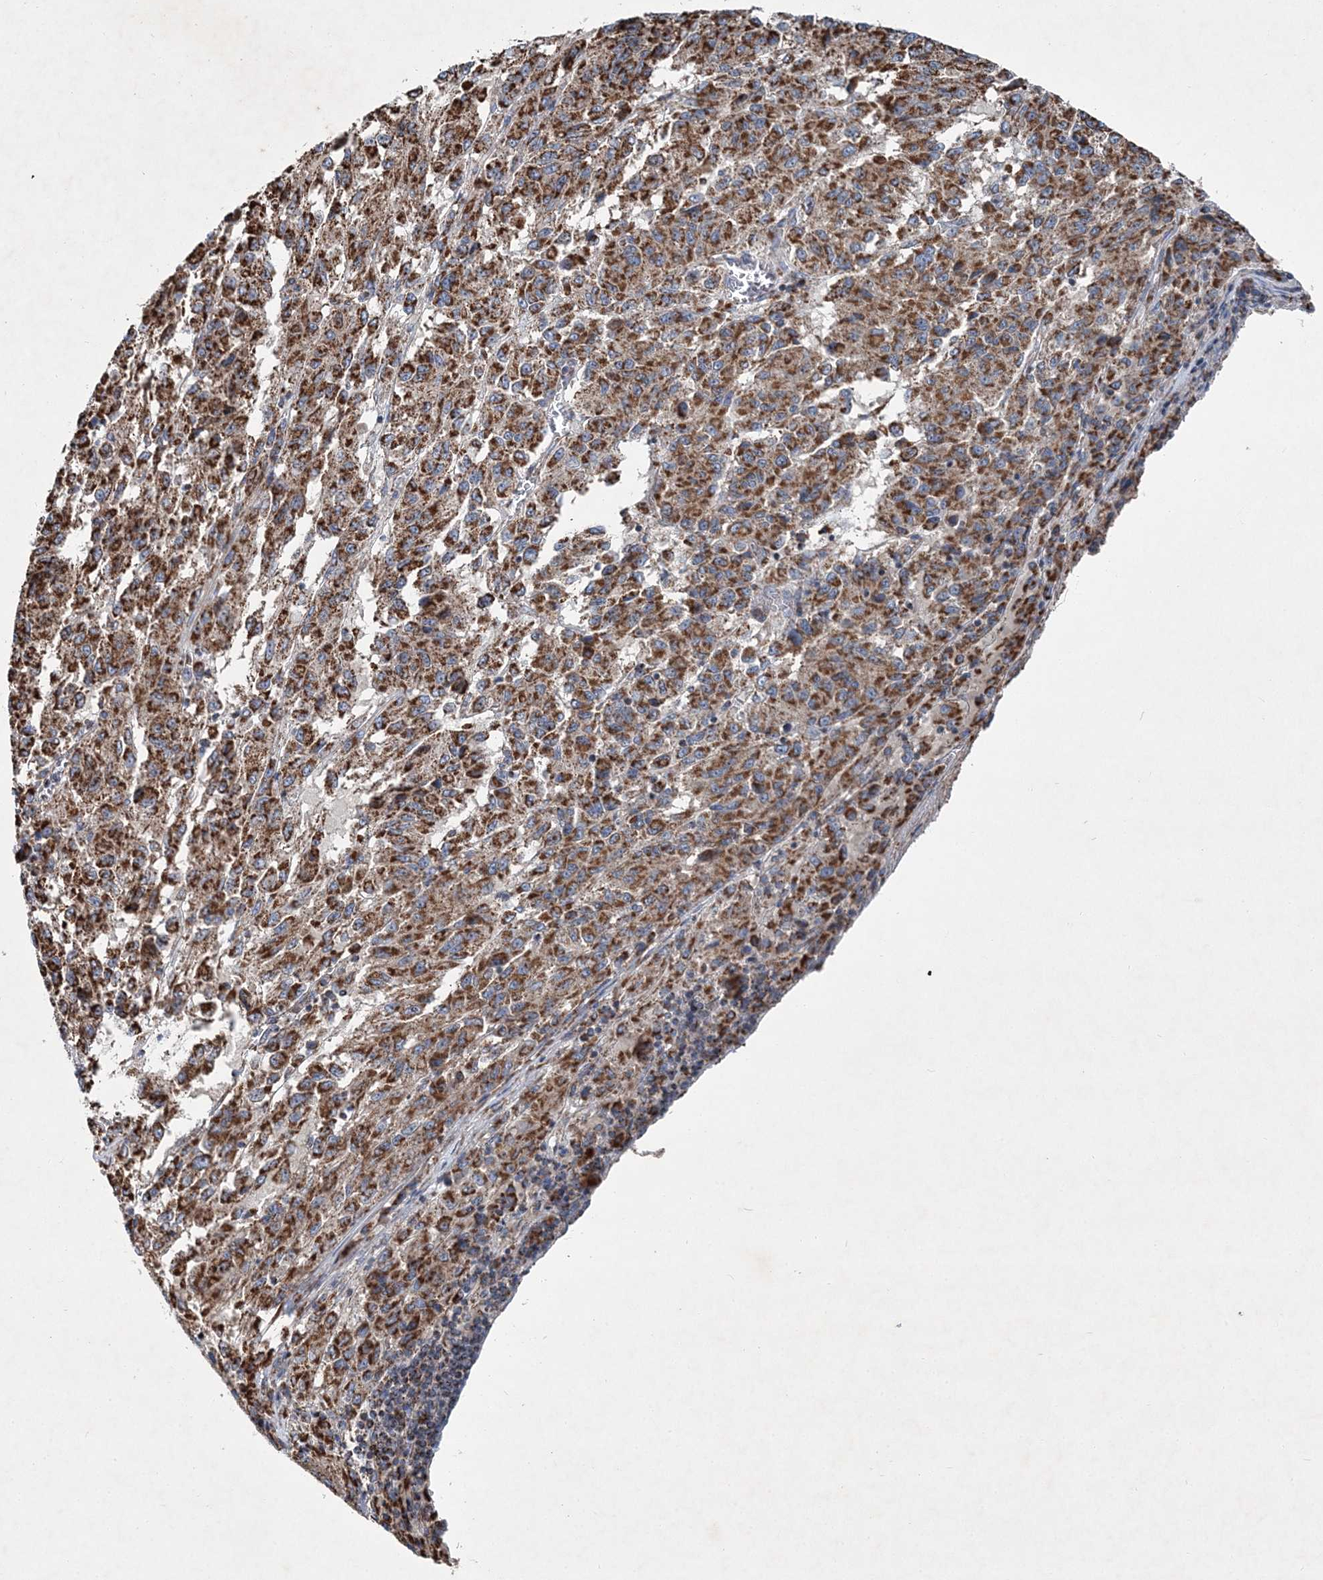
{"staining": {"intensity": "strong", "quantity": ">75%", "location": "cytoplasmic/membranous"}, "tissue": "melanoma", "cell_type": "Tumor cells", "image_type": "cancer", "snomed": [{"axis": "morphology", "description": "Malignant melanoma, Metastatic site"}, {"axis": "topography", "description": "Lung"}], "caption": "This histopathology image displays IHC staining of human melanoma, with high strong cytoplasmic/membranous staining in about >75% of tumor cells.", "gene": "SPAG16", "patient": {"sex": "male", "age": 64}}